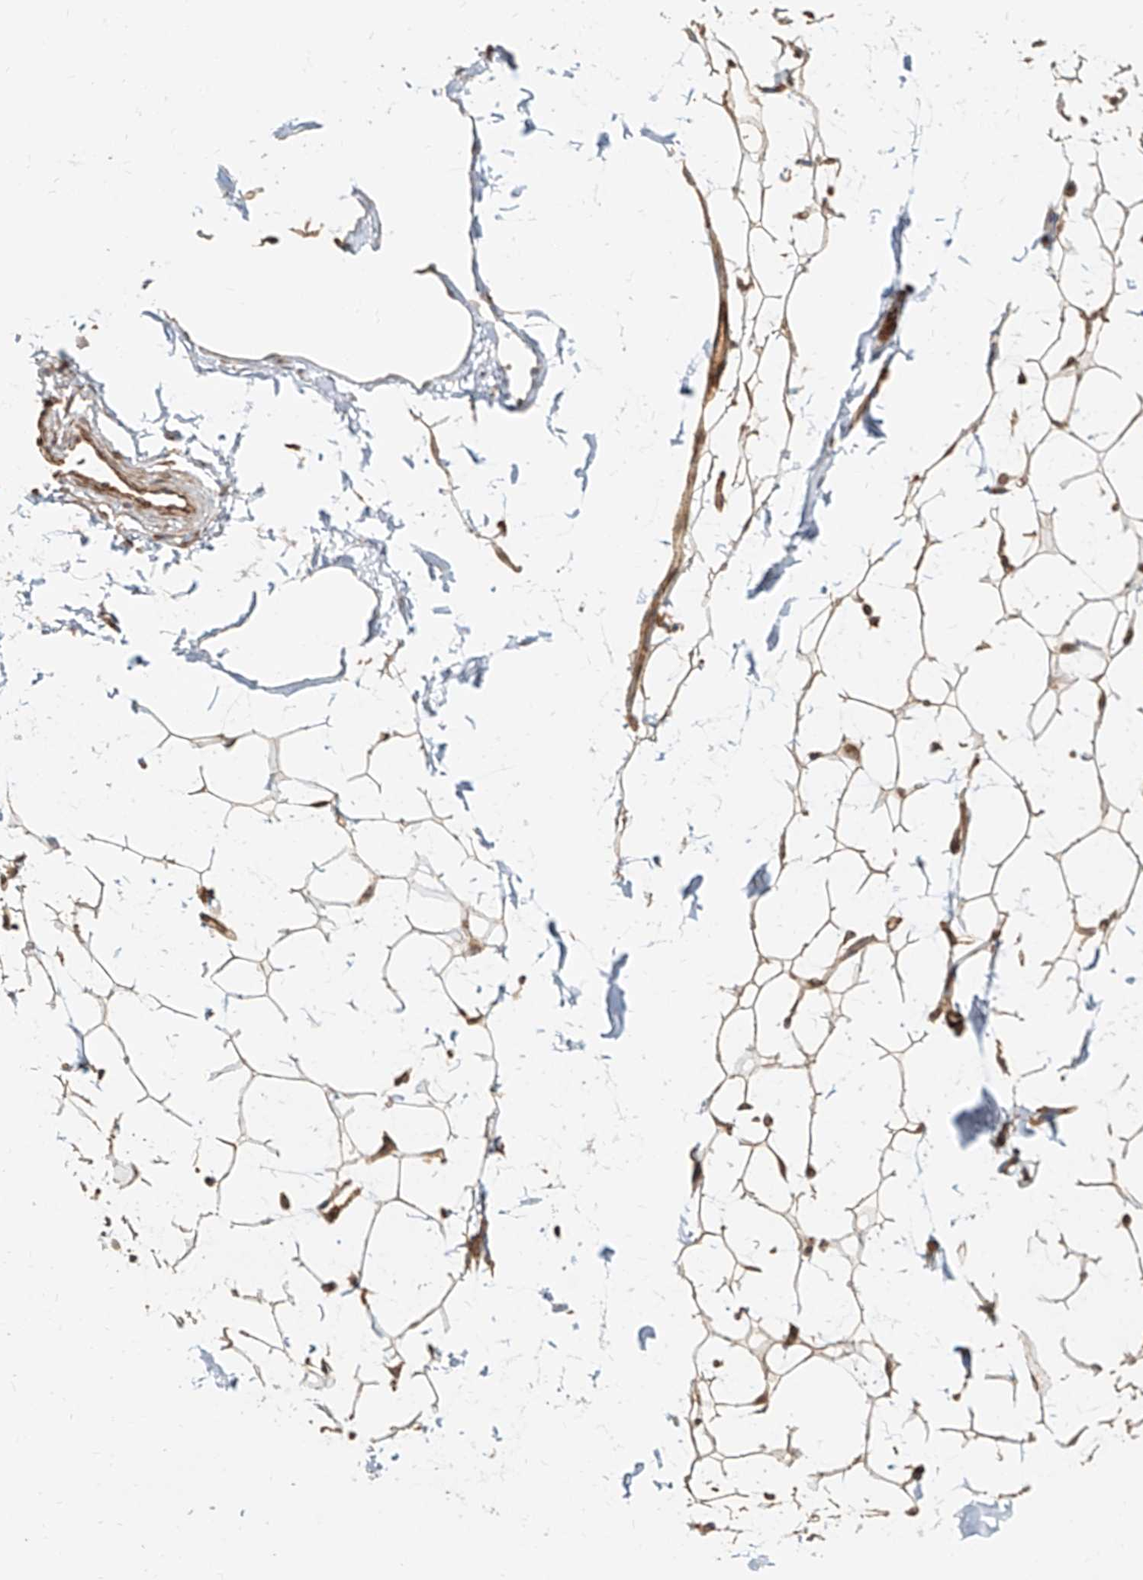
{"staining": {"intensity": "moderate", "quantity": ">75%", "location": "cytoplasmic/membranous"}, "tissue": "adipose tissue", "cell_type": "Adipocytes", "image_type": "normal", "snomed": [{"axis": "morphology", "description": "Normal tissue, NOS"}, {"axis": "topography", "description": "Breast"}], "caption": "High-magnification brightfield microscopy of benign adipose tissue stained with DAB (brown) and counterstained with hematoxylin (blue). adipocytes exhibit moderate cytoplasmic/membranous expression is present in approximately>75% of cells. Nuclei are stained in blue.", "gene": "UBE2K", "patient": {"sex": "female", "age": 23}}